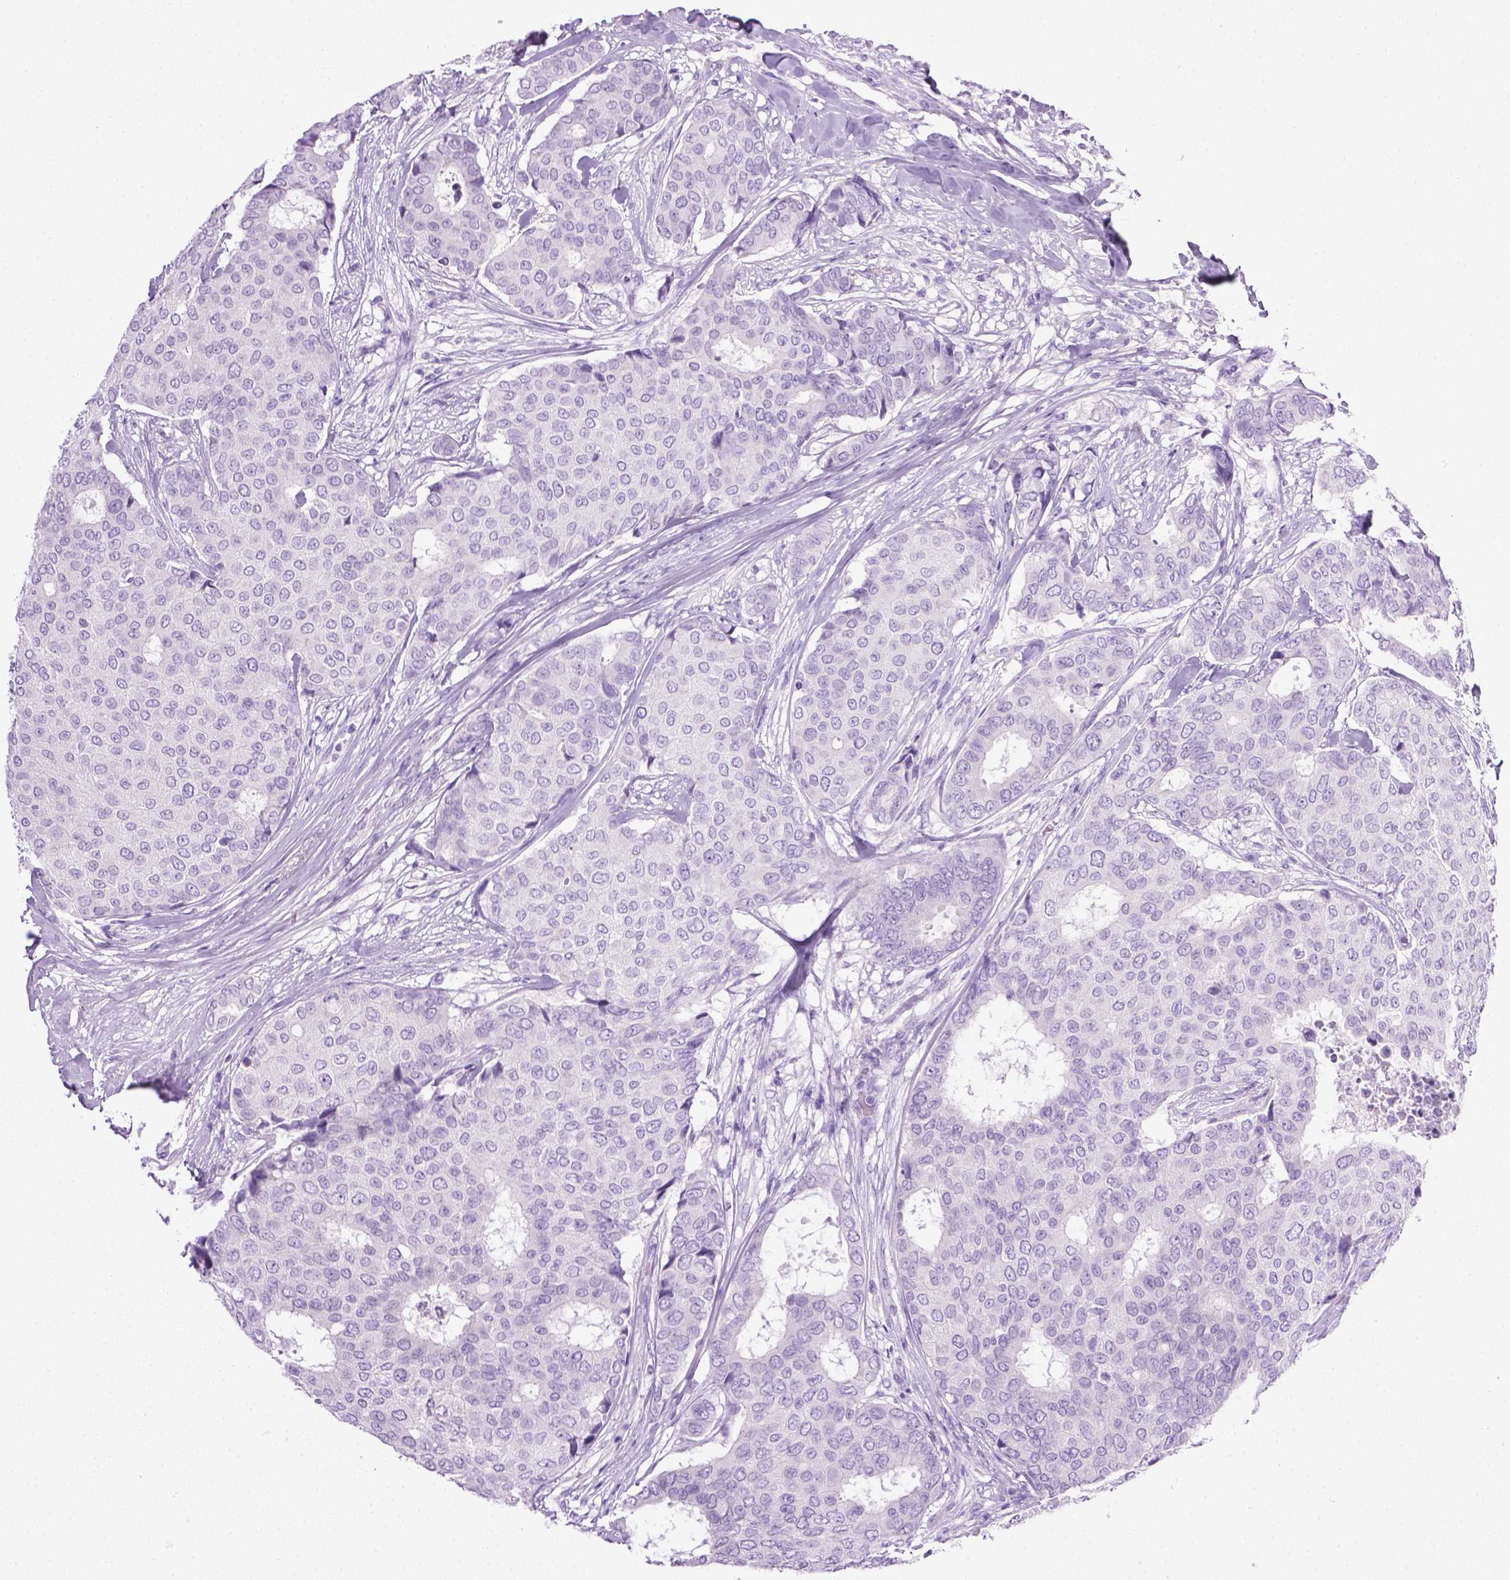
{"staining": {"intensity": "negative", "quantity": "none", "location": "none"}, "tissue": "breast cancer", "cell_type": "Tumor cells", "image_type": "cancer", "snomed": [{"axis": "morphology", "description": "Duct carcinoma"}, {"axis": "topography", "description": "Breast"}], "caption": "Tumor cells are negative for protein expression in human breast cancer (infiltrating ductal carcinoma).", "gene": "LELP1", "patient": {"sex": "female", "age": 75}}